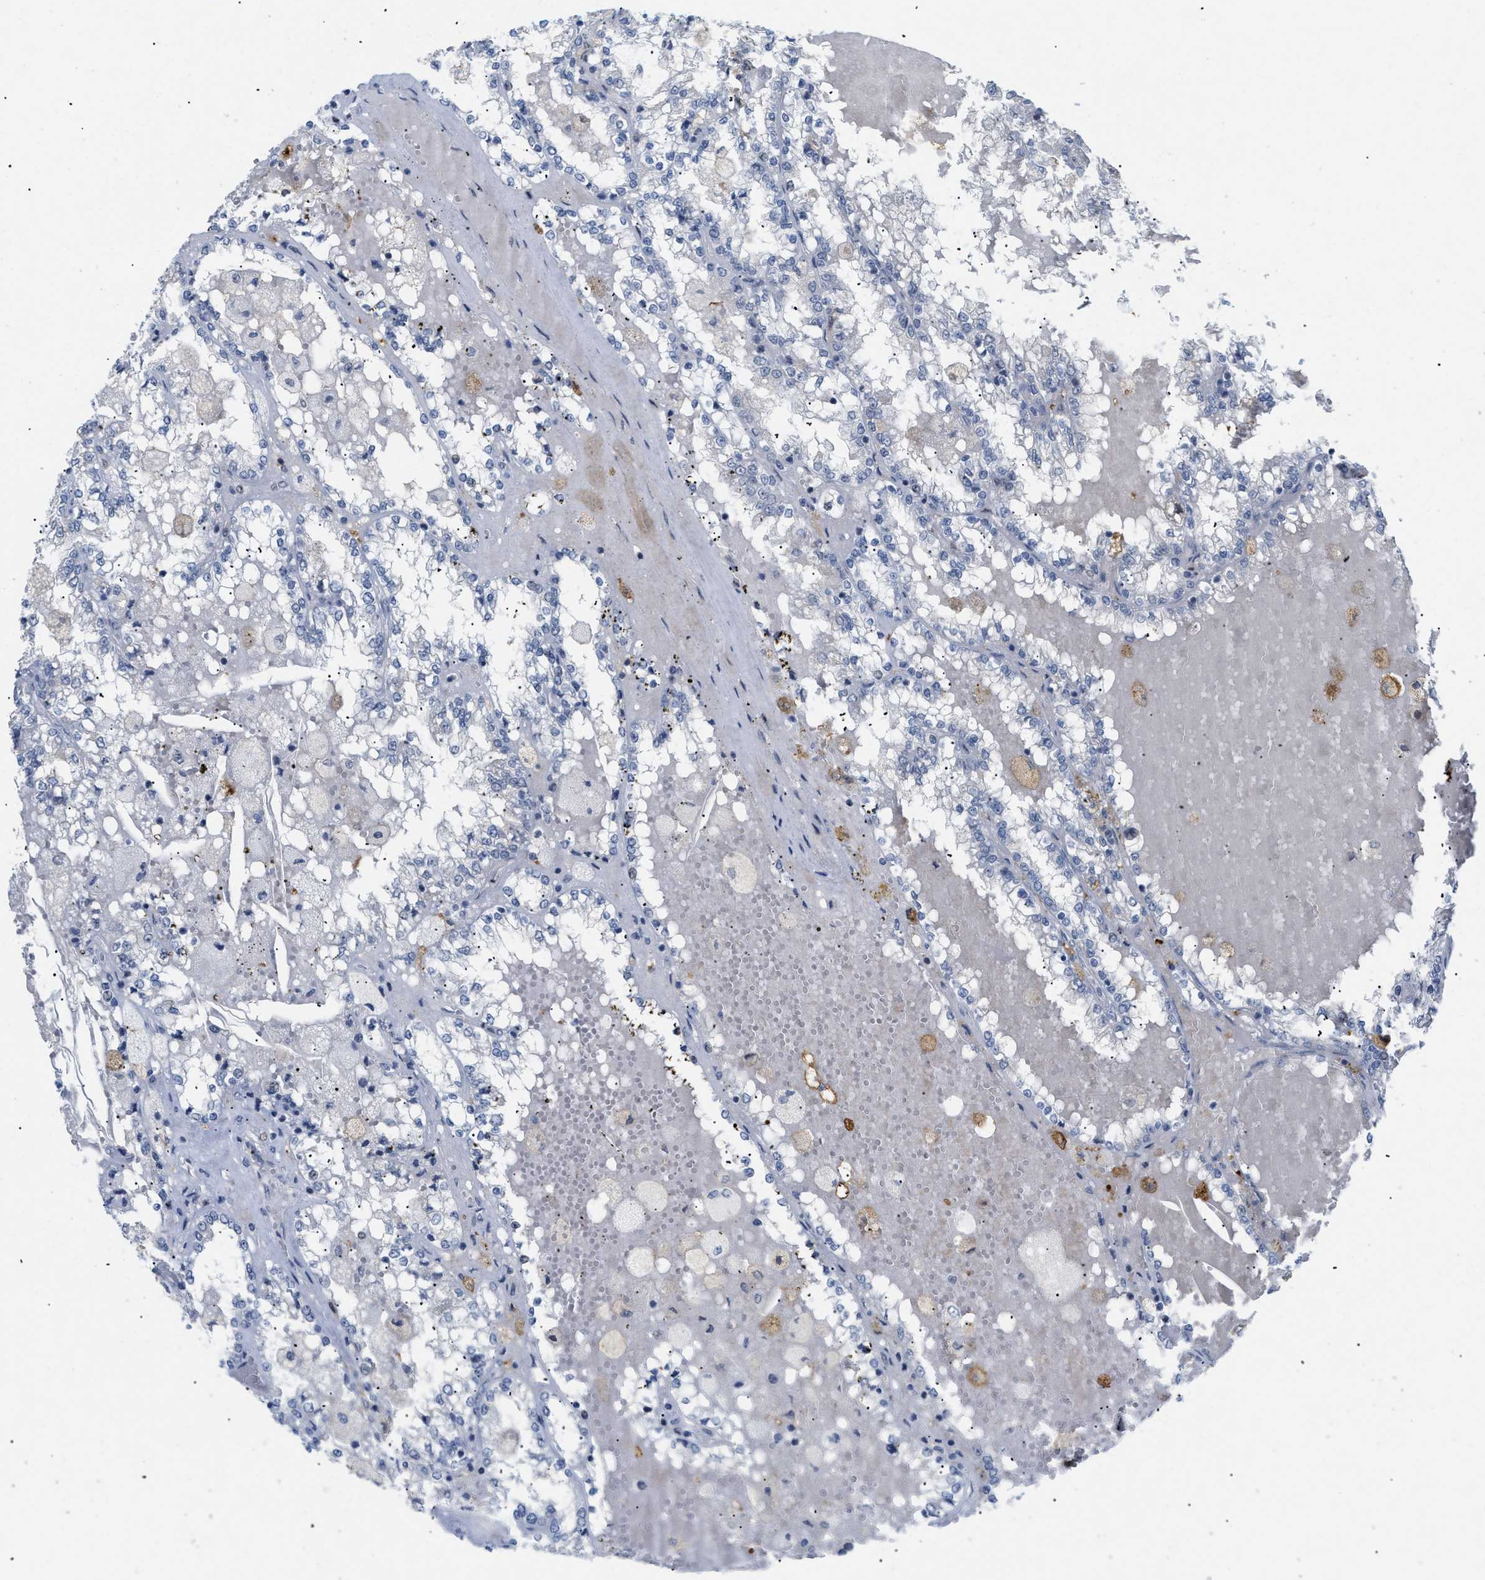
{"staining": {"intensity": "negative", "quantity": "none", "location": "none"}, "tissue": "renal cancer", "cell_type": "Tumor cells", "image_type": "cancer", "snomed": [{"axis": "morphology", "description": "Adenocarcinoma, NOS"}, {"axis": "topography", "description": "Kidney"}], "caption": "Tumor cells are negative for brown protein staining in adenocarcinoma (renal).", "gene": "MED1", "patient": {"sex": "female", "age": 56}}